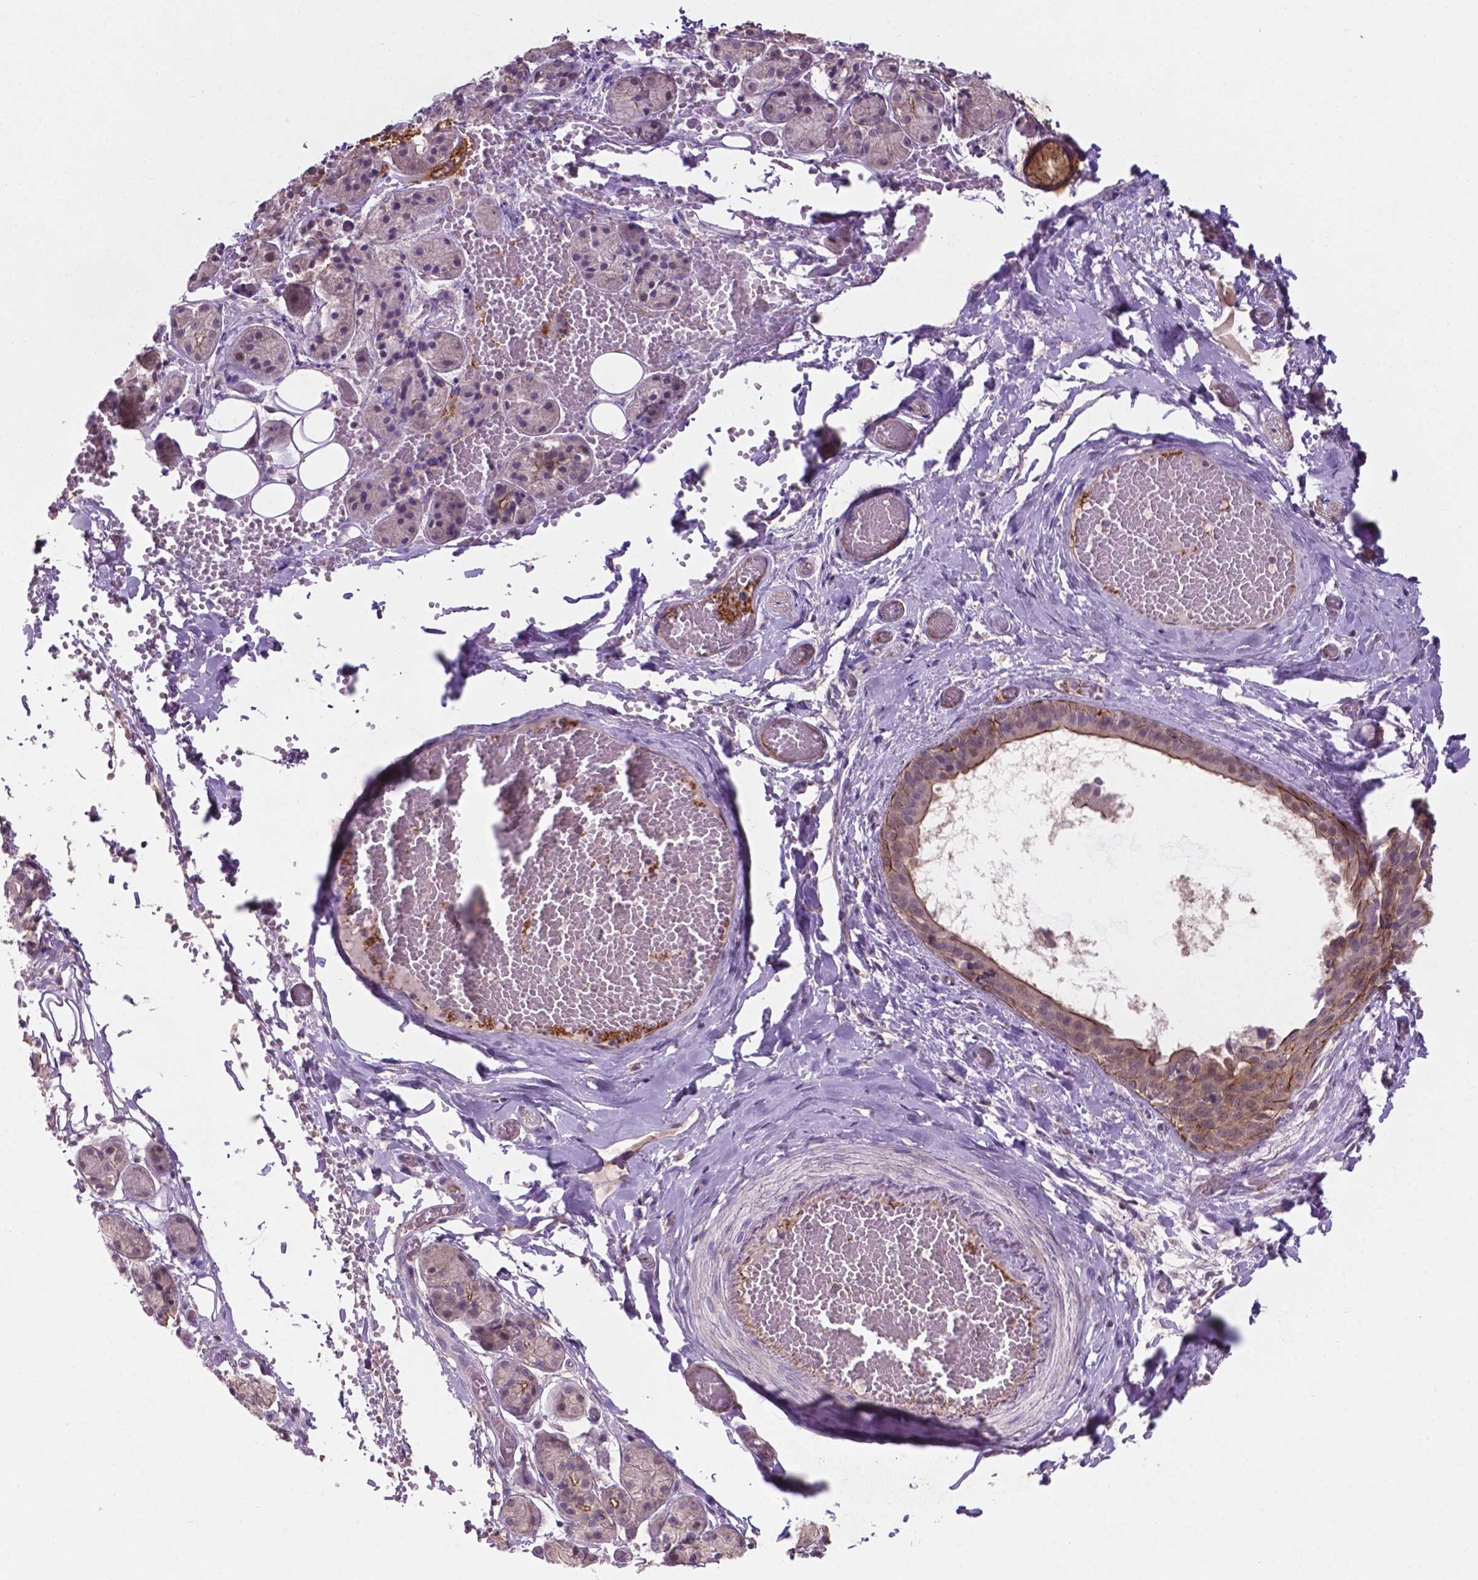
{"staining": {"intensity": "moderate", "quantity": "<25%", "location": "cytoplasmic/membranous"}, "tissue": "salivary gland", "cell_type": "Glandular cells", "image_type": "normal", "snomed": [{"axis": "morphology", "description": "Normal tissue, NOS"}, {"axis": "topography", "description": "Salivary gland"}, {"axis": "topography", "description": "Peripheral nerve tissue"}], "caption": "Brown immunohistochemical staining in normal human salivary gland demonstrates moderate cytoplasmic/membranous expression in about <25% of glandular cells.", "gene": "ARL5C", "patient": {"sex": "male", "age": 71}}